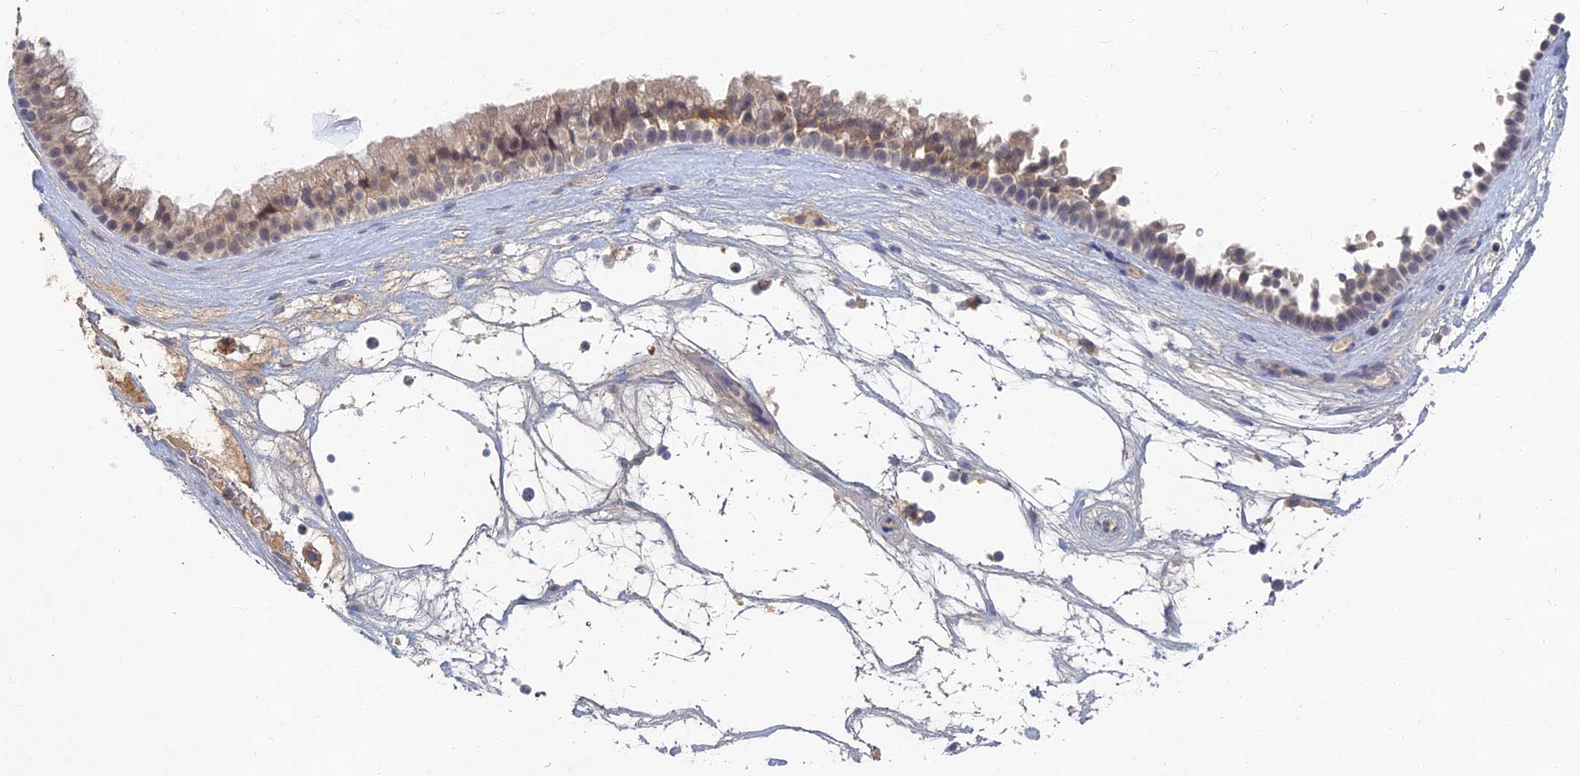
{"staining": {"intensity": "moderate", "quantity": "<25%", "location": "cytoplasmic/membranous,nuclear"}, "tissue": "nasopharynx", "cell_type": "Respiratory epithelial cells", "image_type": "normal", "snomed": [{"axis": "morphology", "description": "Normal tissue, NOS"}, {"axis": "topography", "description": "Nasopharynx"}], "caption": "Nasopharynx stained for a protein displays moderate cytoplasmic/membranous,nuclear positivity in respiratory epithelial cells.", "gene": "GNA15", "patient": {"sex": "male", "age": 64}}